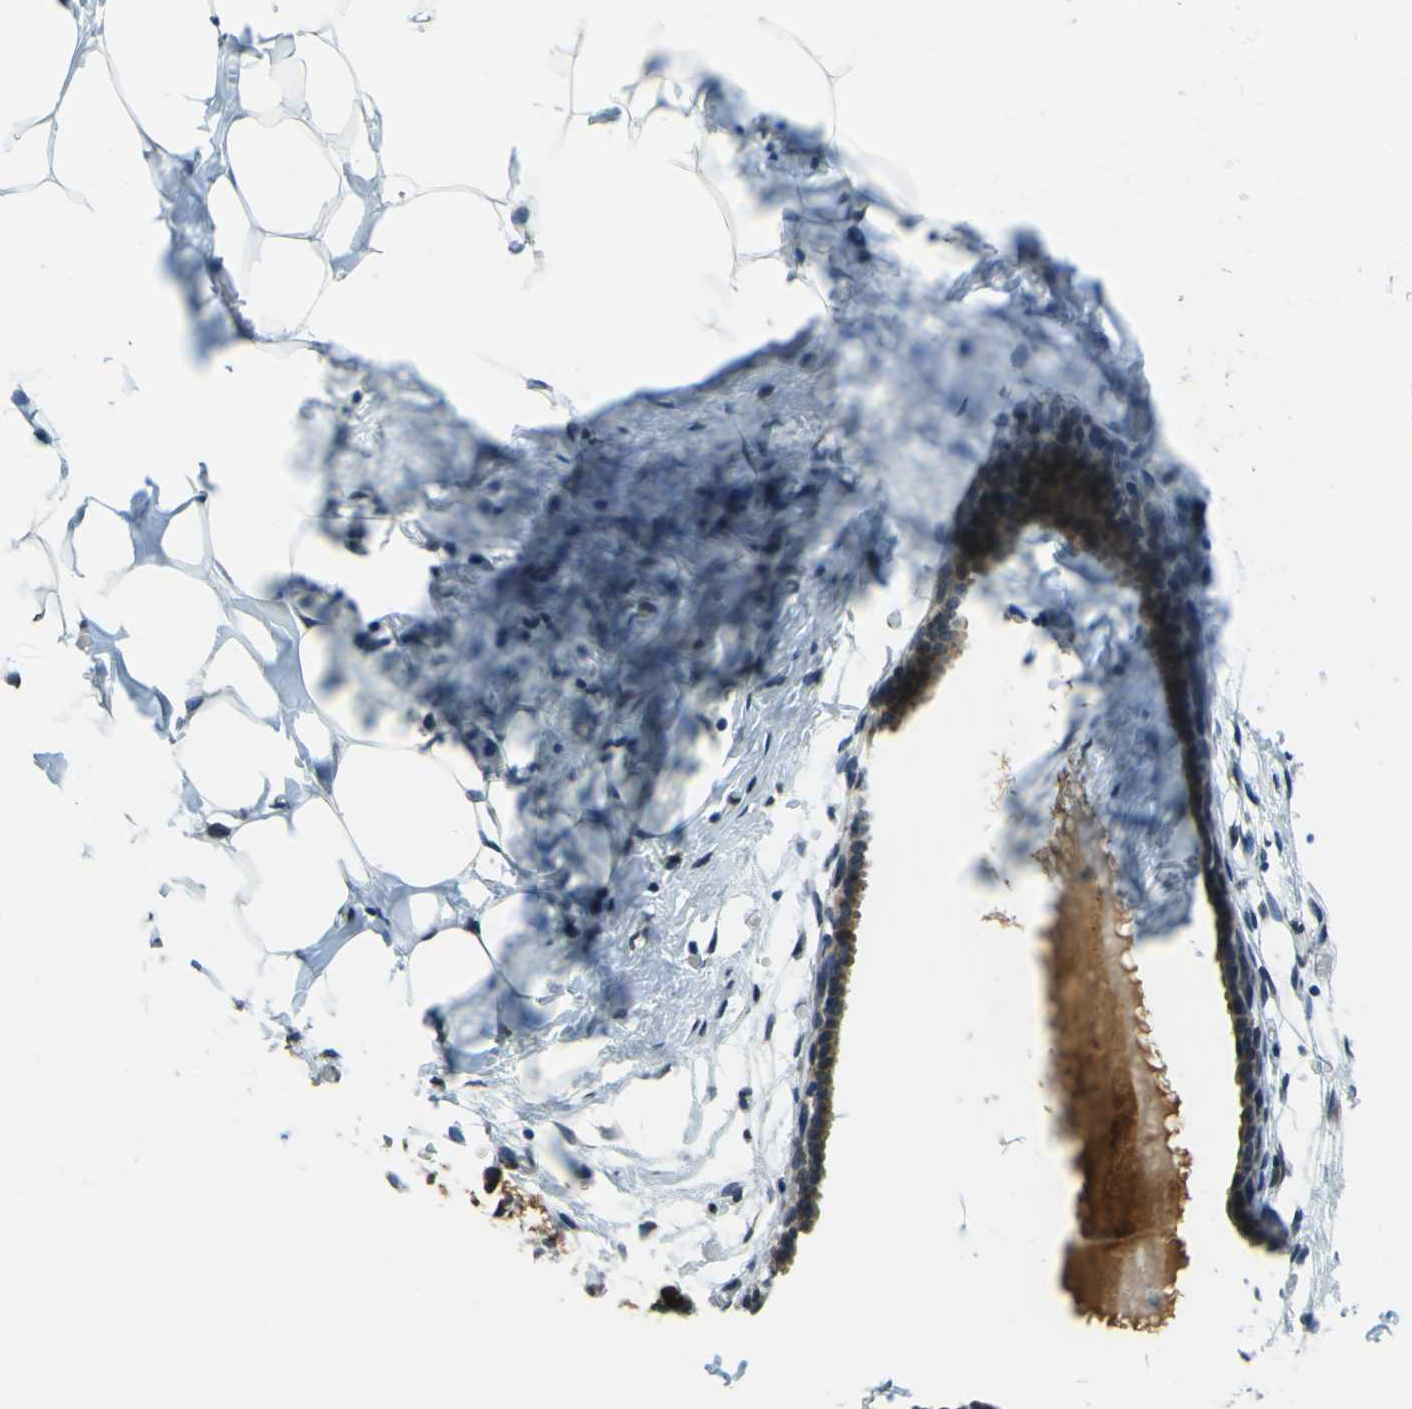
{"staining": {"intensity": "negative", "quantity": "none", "location": "none"}, "tissue": "breast", "cell_type": "Adipocytes", "image_type": "normal", "snomed": [{"axis": "morphology", "description": "Normal tissue, NOS"}, {"axis": "topography", "description": "Breast"}], "caption": "High magnification brightfield microscopy of normal breast stained with DAB (brown) and counterstained with hematoxylin (blue): adipocytes show no significant staining. (Stains: DAB IHC with hematoxylin counter stain, Microscopy: brightfield microscopy at high magnification).", "gene": "GALNT1", "patient": {"sex": "female", "age": 27}}